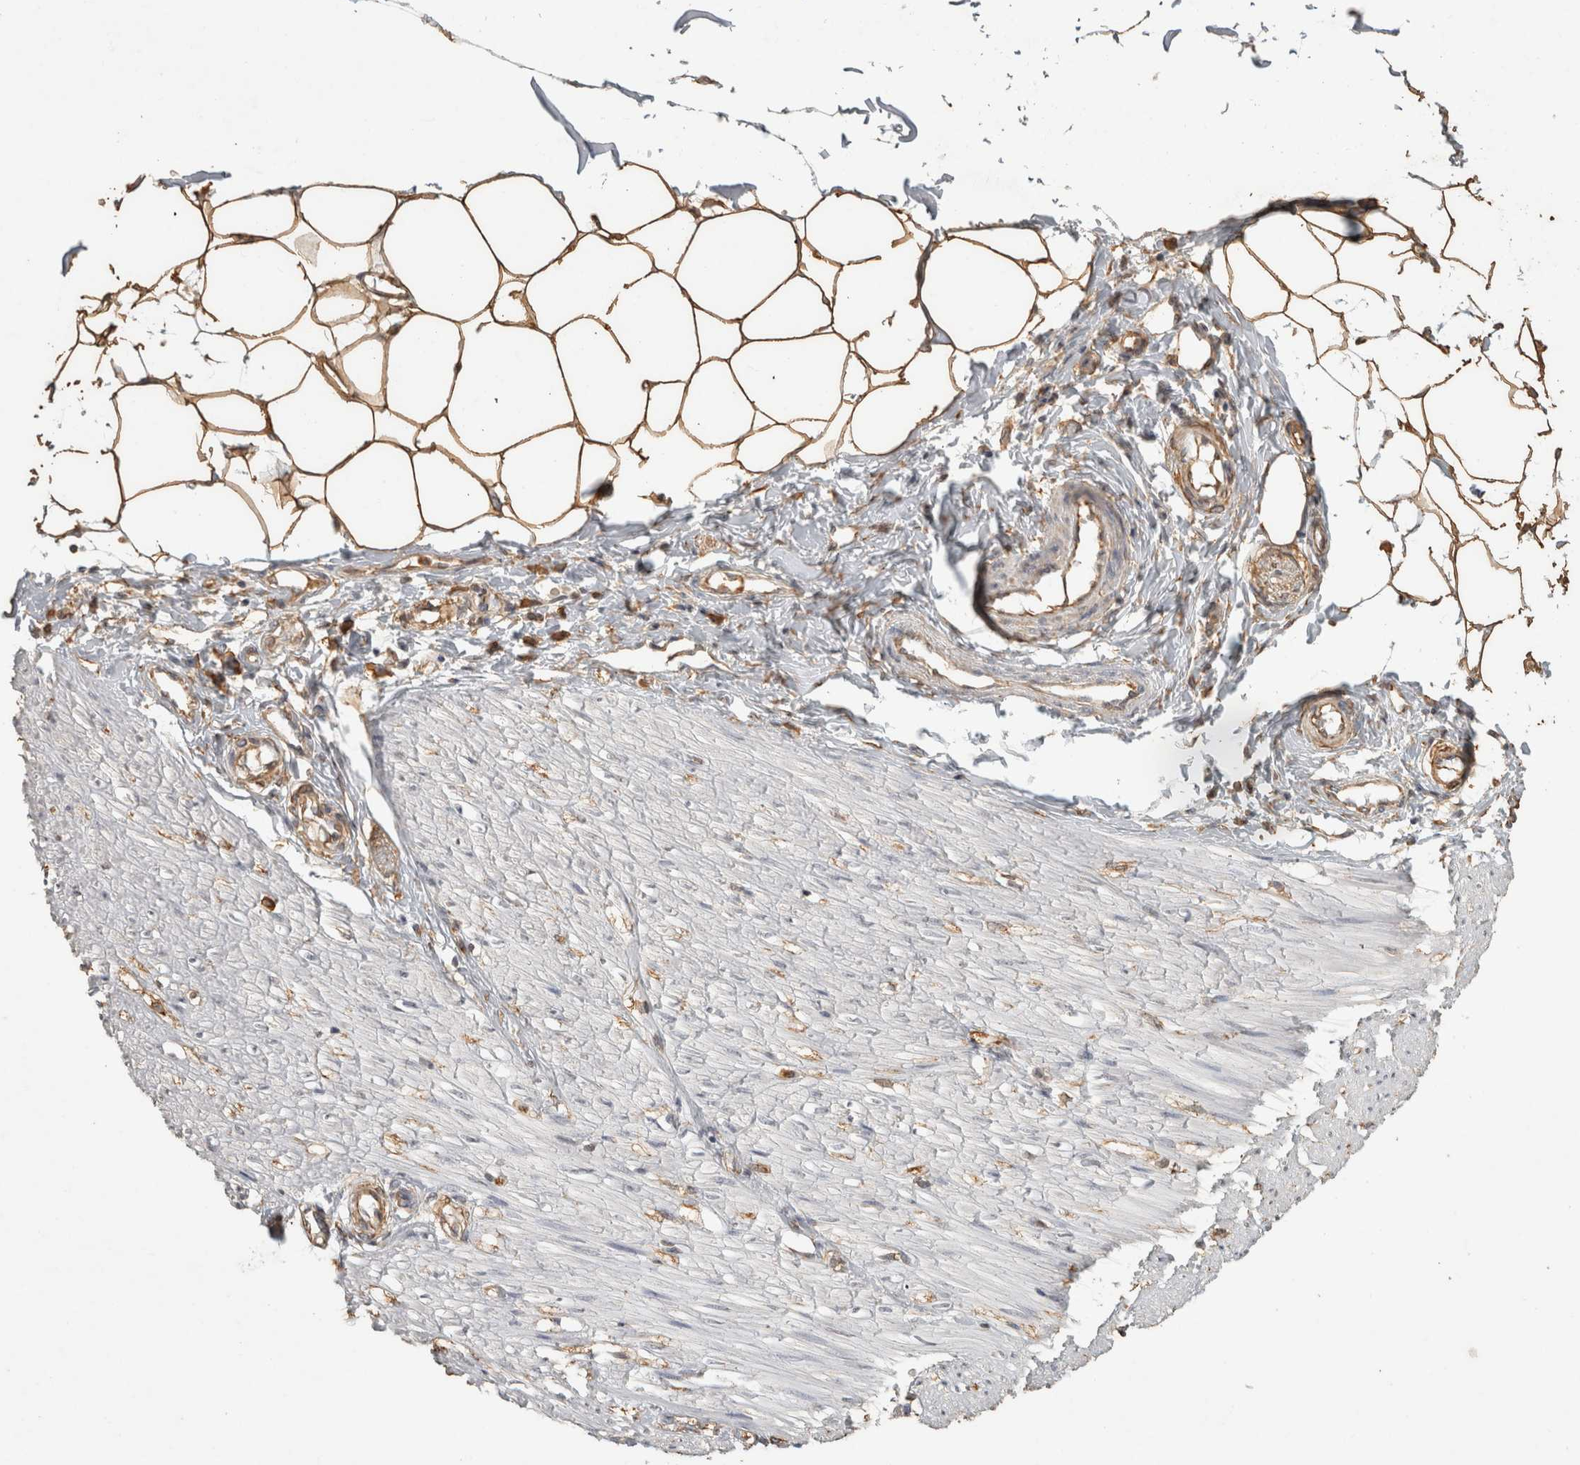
{"staining": {"intensity": "strong", "quantity": ">75%", "location": "cytoplasmic/membranous"}, "tissue": "adipose tissue", "cell_type": "Adipocytes", "image_type": "normal", "snomed": [{"axis": "morphology", "description": "Normal tissue, NOS"}, {"axis": "morphology", "description": "Adenocarcinoma, NOS"}, {"axis": "topography", "description": "Colon"}, {"axis": "topography", "description": "Peripheral nerve tissue"}], "caption": "A high amount of strong cytoplasmic/membranous staining is seen in approximately >75% of adipocytes in normal adipose tissue.", "gene": "REPS2", "patient": {"sex": "male", "age": 14}}